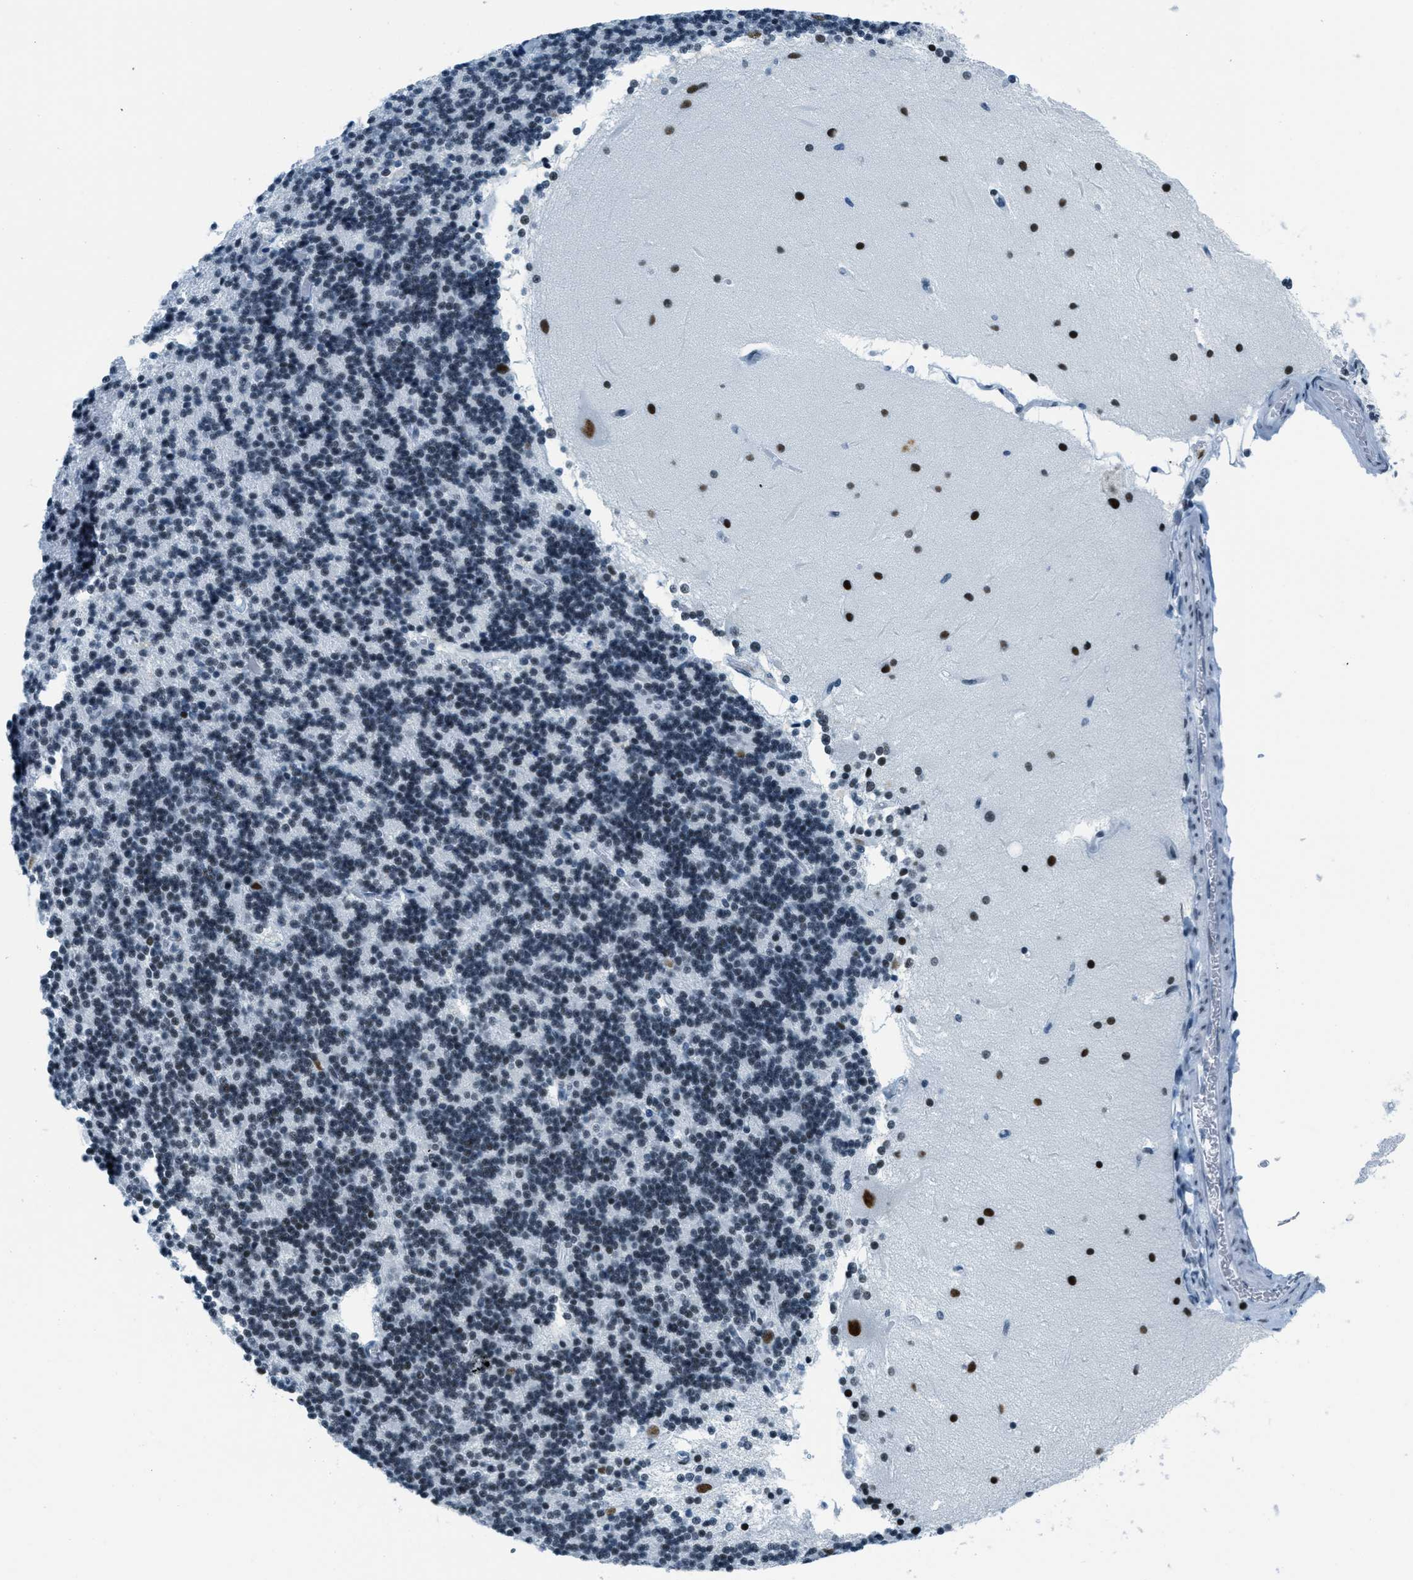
{"staining": {"intensity": "weak", "quantity": "25%-75%", "location": "nuclear"}, "tissue": "cerebellum", "cell_type": "Cells in granular layer", "image_type": "normal", "snomed": [{"axis": "morphology", "description": "Normal tissue, NOS"}, {"axis": "topography", "description": "Cerebellum"}], "caption": "Protein staining demonstrates weak nuclear expression in about 25%-75% of cells in granular layer in unremarkable cerebellum. (IHC, brightfield microscopy, high magnification).", "gene": "PLA2G2A", "patient": {"sex": "female", "age": 54}}